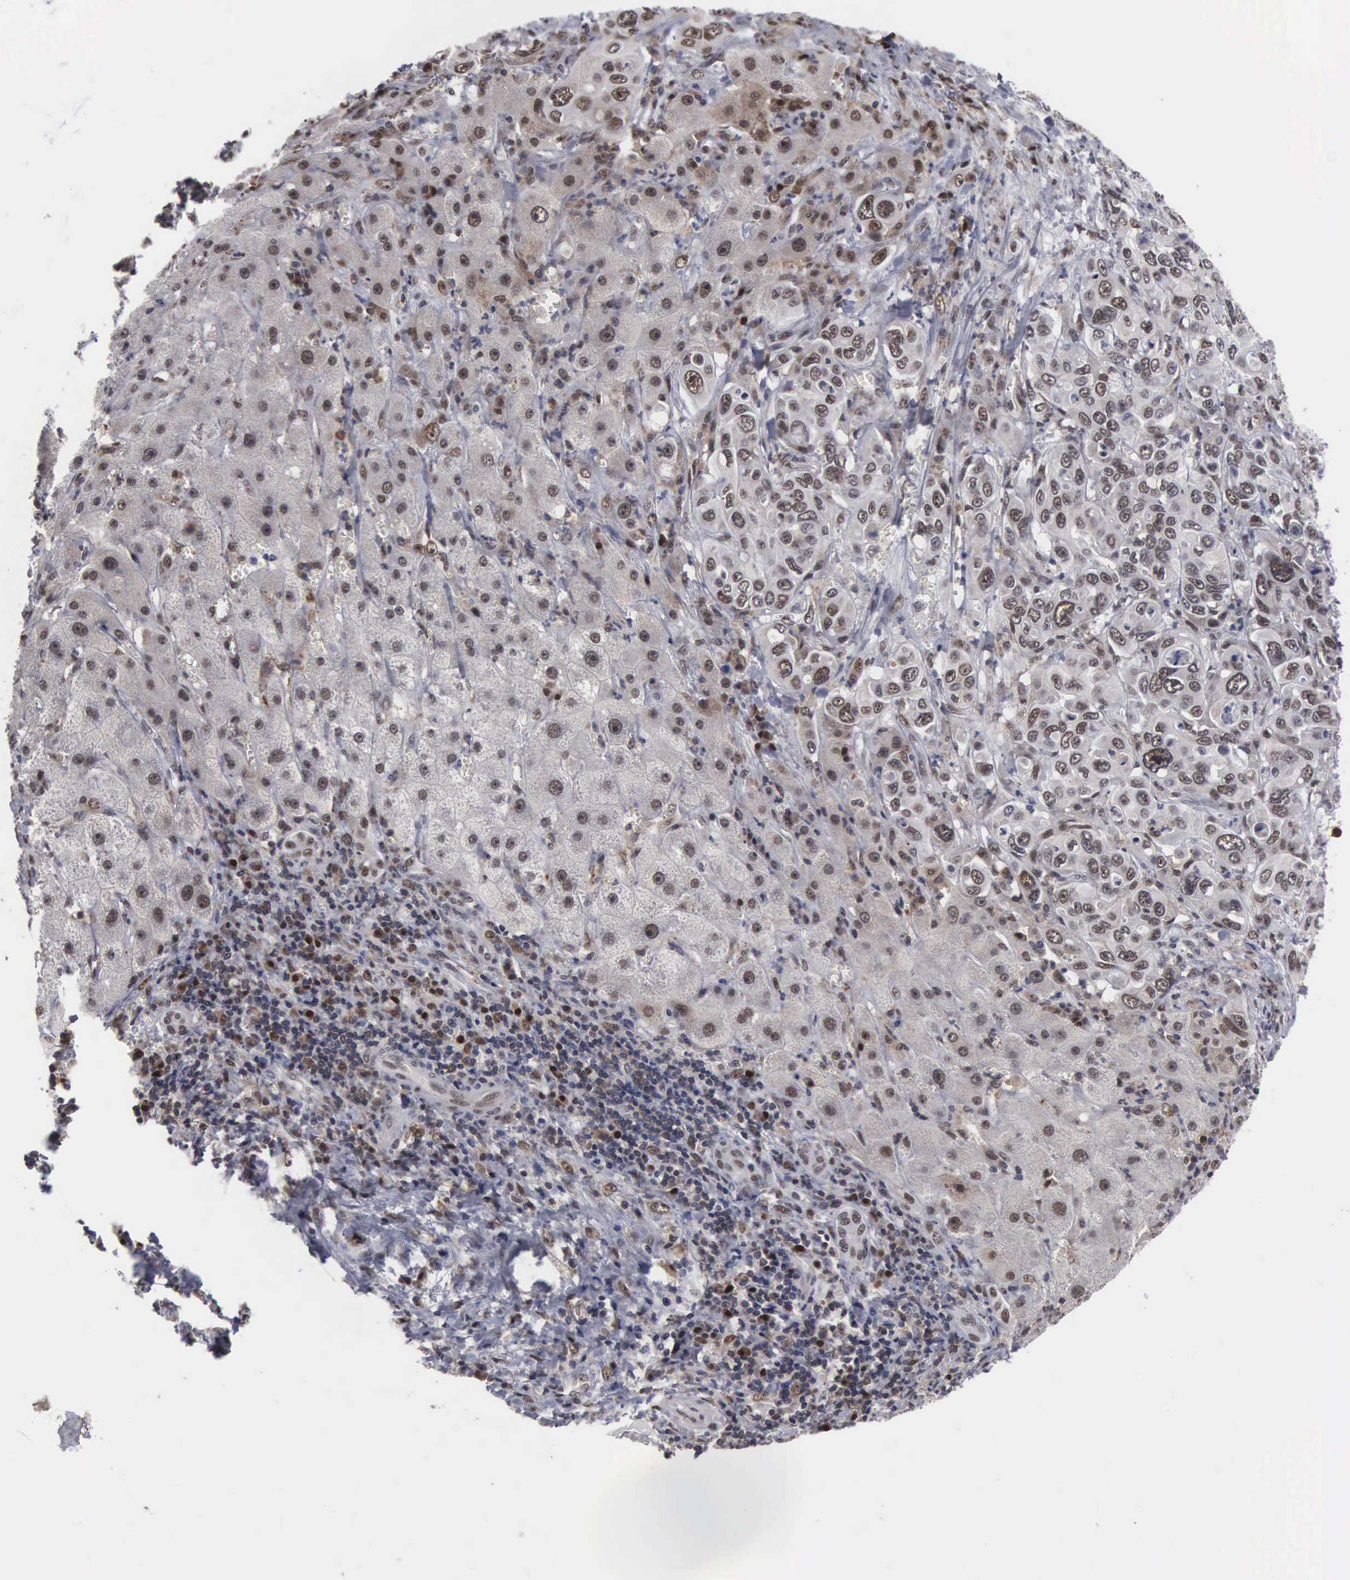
{"staining": {"intensity": "weak", "quantity": ">75%", "location": "nuclear"}, "tissue": "liver cancer", "cell_type": "Tumor cells", "image_type": "cancer", "snomed": [{"axis": "morphology", "description": "Cholangiocarcinoma"}, {"axis": "topography", "description": "Liver"}], "caption": "Tumor cells reveal low levels of weak nuclear staining in approximately >75% of cells in human liver cancer. (brown staining indicates protein expression, while blue staining denotes nuclei).", "gene": "TRMT5", "patient": {"sex": "female", "age": 79}}